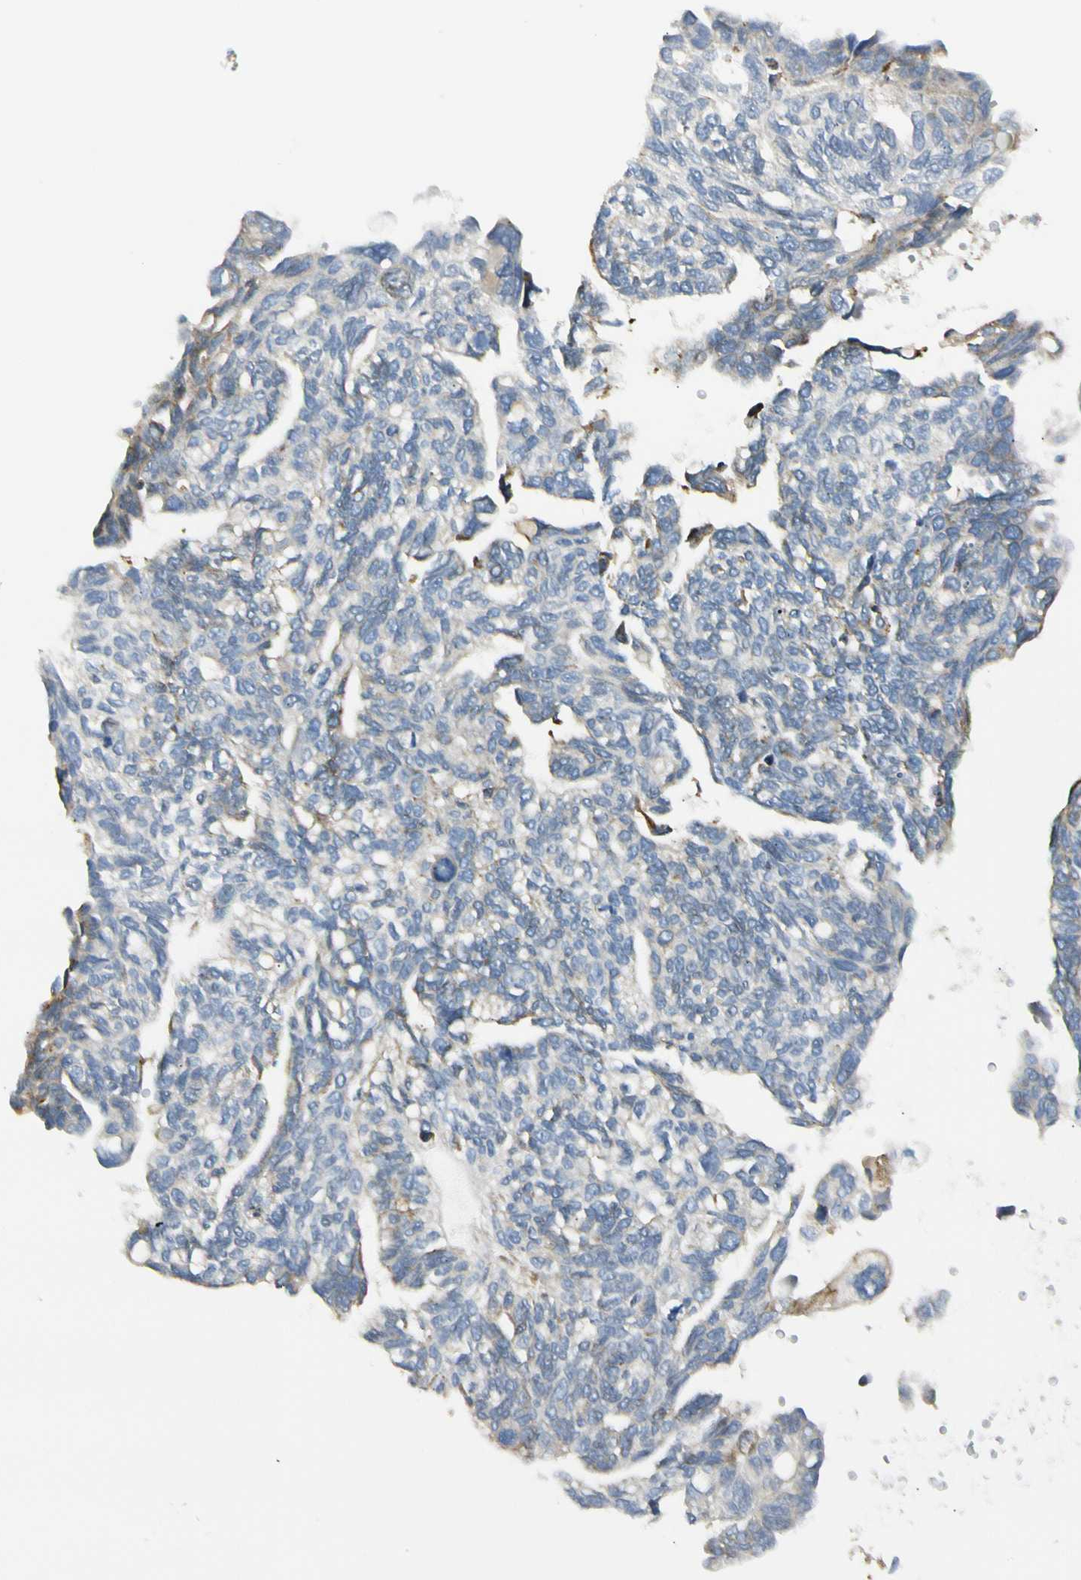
{"staining": {"intensity": "negative", "quantity": "none", "location": "none"}, "tissue": "ovarian cancer", "cell_type": "Tumor cells", "image_type": "cancer", "snomed": [{"axis": "morphology", "description": "Cystadenocarcinoma, serous, NOS"}, {"axis": "topography", "description": "Ovary"}], "caption": "IHC micrograph of neoplastic tissue: ovarian cancer stained with DAB (3,3'-diaminobenzidine) shows no significant protein staining in tumor cells.", "gene": "TNFSF11", "patient": {"sex": "female", "age": 79}}